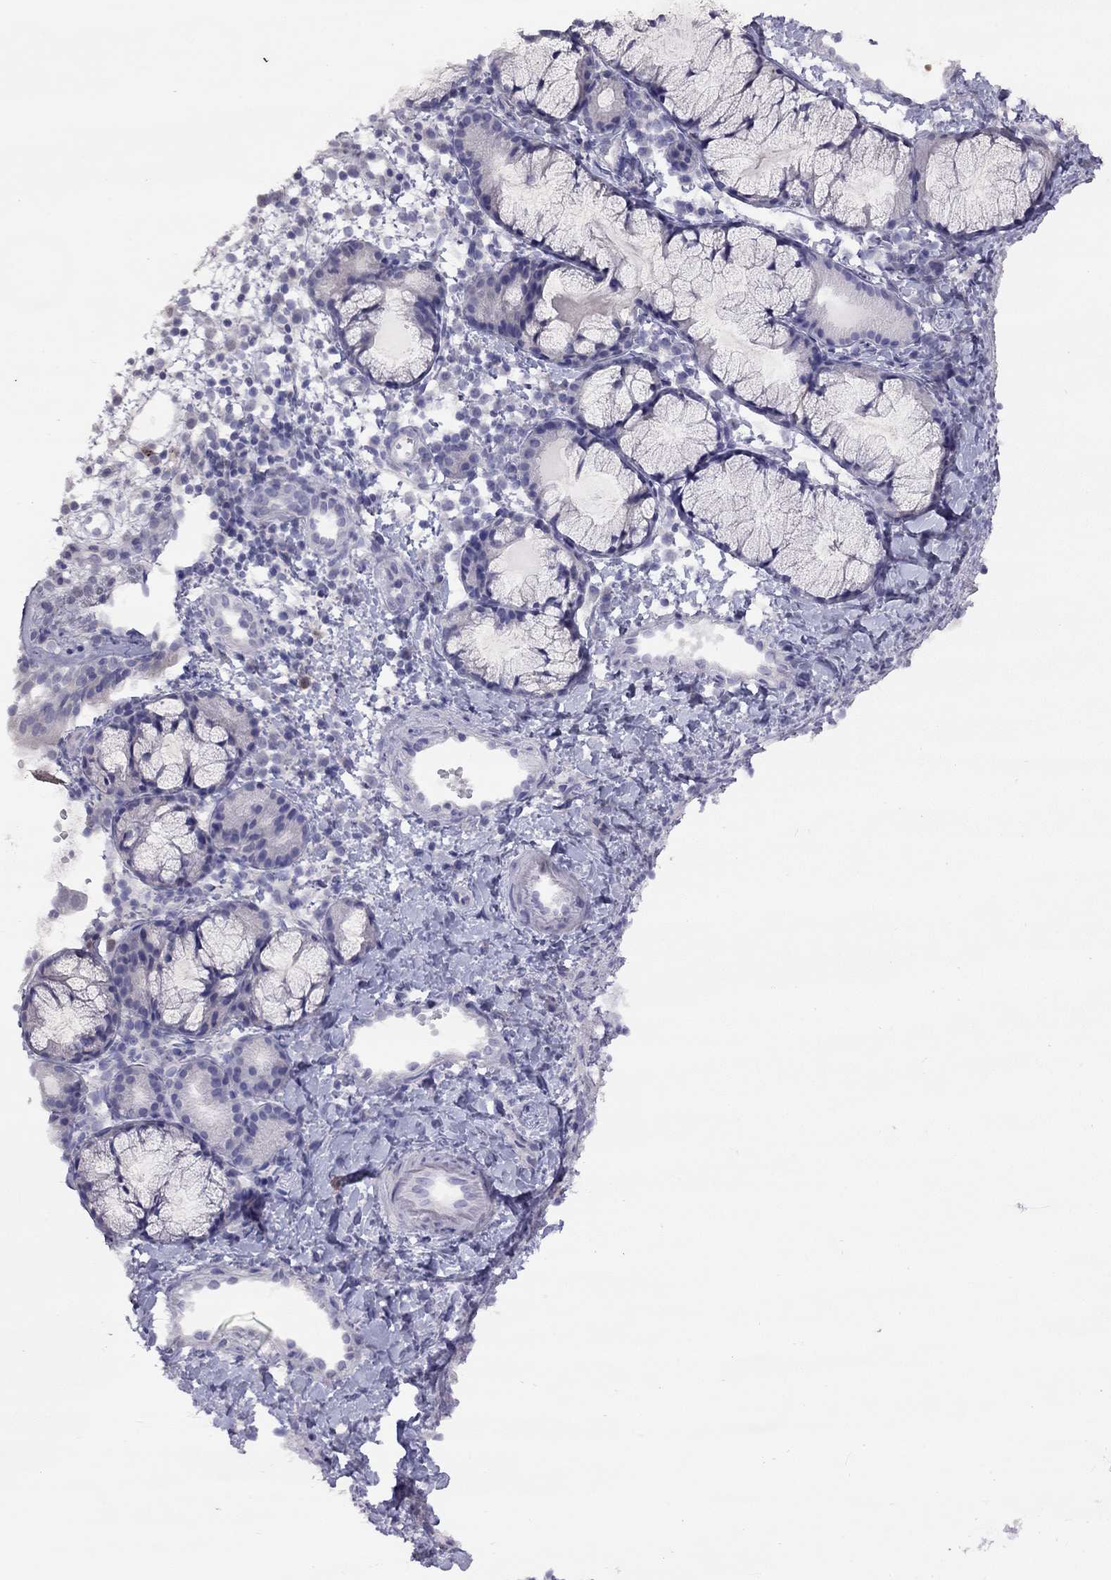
{"staining": {"intensity": "negative", "quantity": "none", "location": "none"}, "tissue": "nasopharynx", "cell_type": "Respiratory epithelial cells", "image_type": "normal", "snomed": [{"axis": "morphology", "description": "Normal tissue, NOS"}, {"axis": "topography", "description": "Nasopharynx"}], "caption": "The image demonstrates no staining of respiratory epithelial cells in benign nasopharynx.", "gene": "CPNE4", "patient": {"sex": "male", "age": 9}}